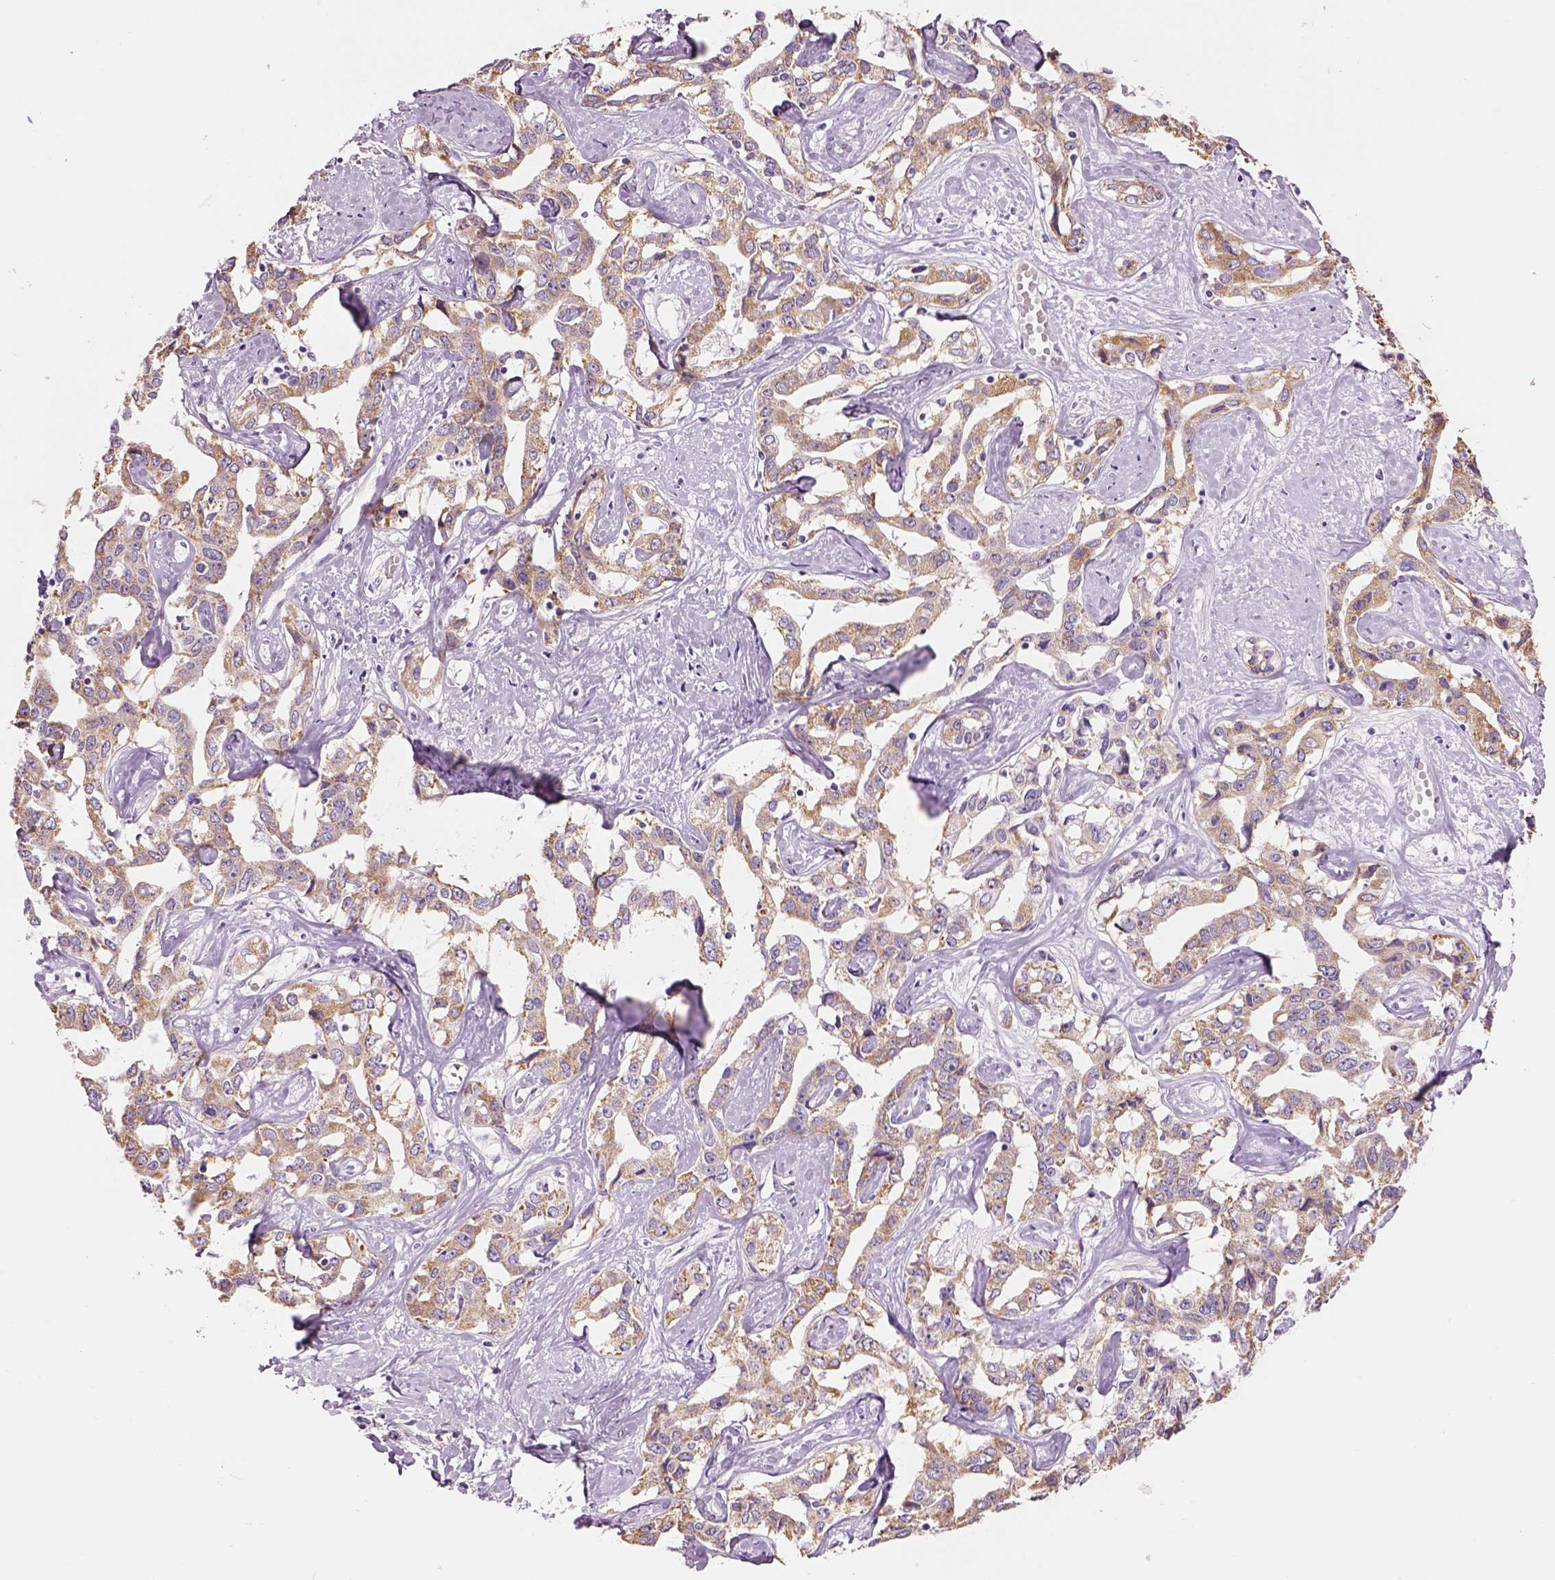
{"staining": {"intensity": "moderate", "quantity": "25%-75%", "location": "cytoplasmic/membranous"}, "tissue": "liver cancer", "cell_type": "Tumor cells", "image_type": "cancer", "snomed": [{"axis": "morphology", "description": "Cholangiocarcinoma"}, {"axis": "topography", "description": "Liver"}], "caption": "Brown immunohistochemical staining in human liver cancer (cholangiocarcinoma) displays moderate cytoplasmic/membranous expression in approximately 25%-75% of tumor cells.", "gene": "IFT52", "patient": {"sex": "male", "age": 59}}